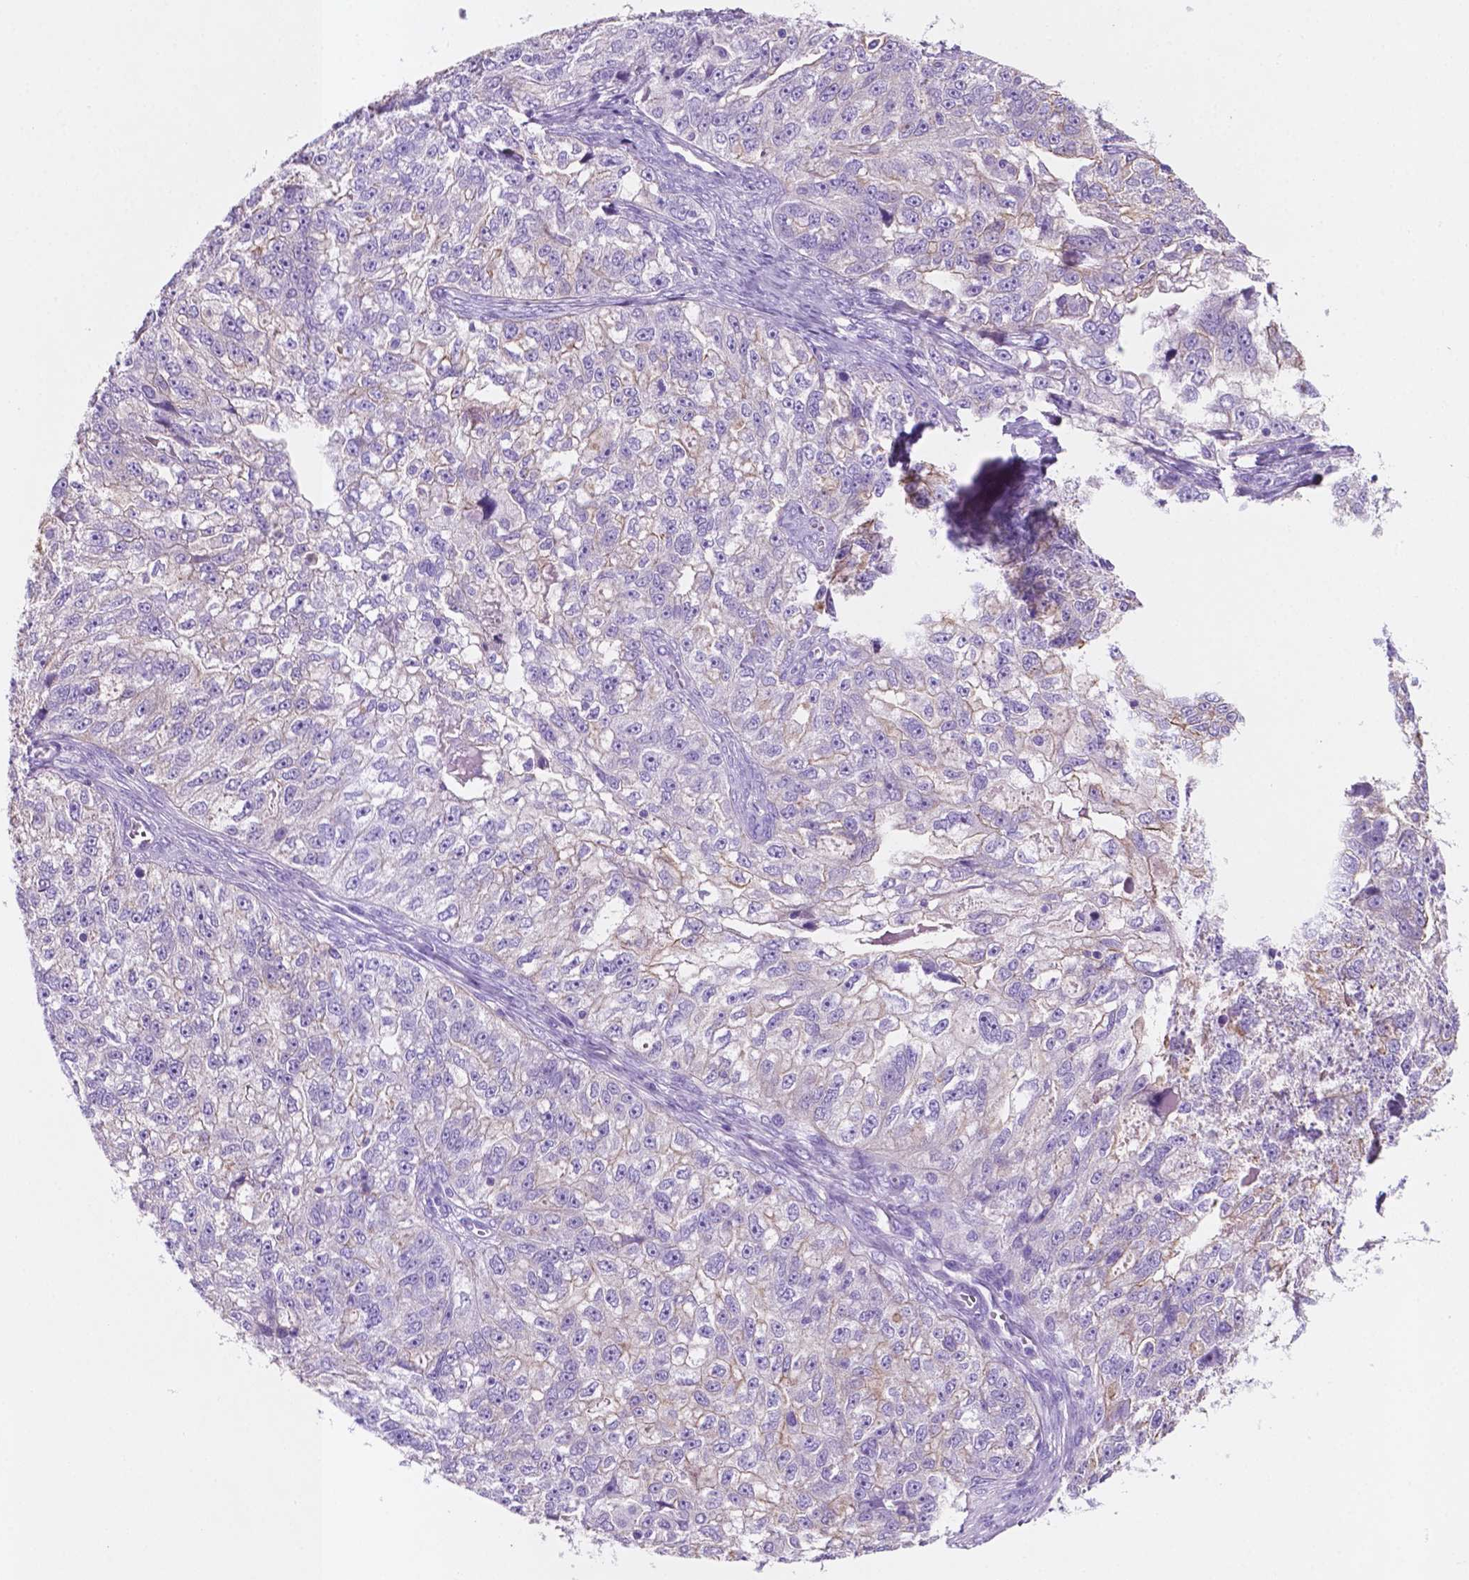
{"staining": {"intensity": "negative", "quantity": "none", "location": "none"}, "tissue": "ovarian cancer", "cell_type": "Tumor cells", "image_type": "cancer", "snomed": [{"axis": "morphology", "description": "Cystadenocarcinoma, serous, NOS"}, {"axis": "topography", "description": "Ovary"}], "caption": "This is a photomicrograph of immunohistochemistry staining of ovarian cancer, which shows no positivity in tumor cells.", "gene": "POU4F1", "patient": {"sex": "female", "age": 51}}